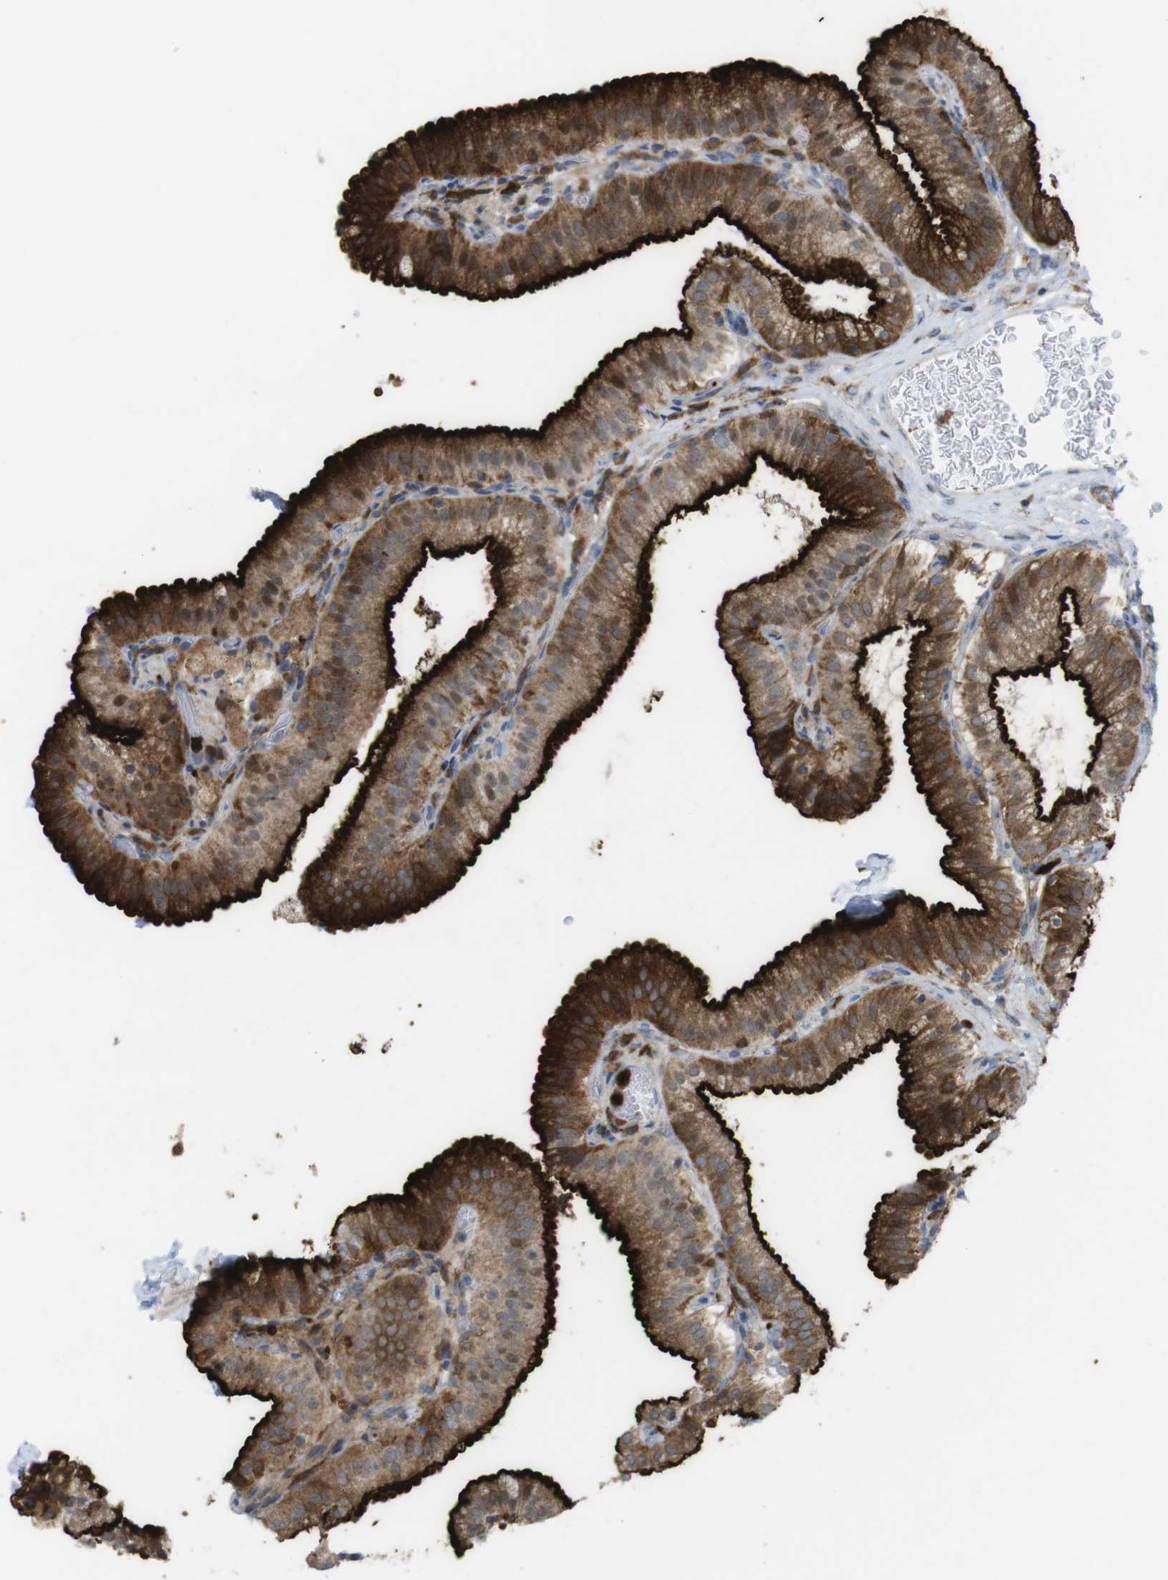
{"staining": {"intensity": "strong", "quantity": ">75%", "location": "cytoplasmic/membranous"}, "tissue": "gallbladder", "cell_type": "Glandular cells", "image_type": "normal", "snomed": [{"axis": "morphology", "description": "Normal tissue, NOS"}, {"axis": "topography", "description": "Gallbladder"}], "caption": "Immunohistochemical staining of normal human gallbladder exhibits strong cytoplasmic/membranous protein expression in approximately >75% of glandular cells. (brown staining indicates protein expression, while blue staining denotes nuclei).", "gene": "PRKCD", "patient": {"sex": "male", "age": 54}}